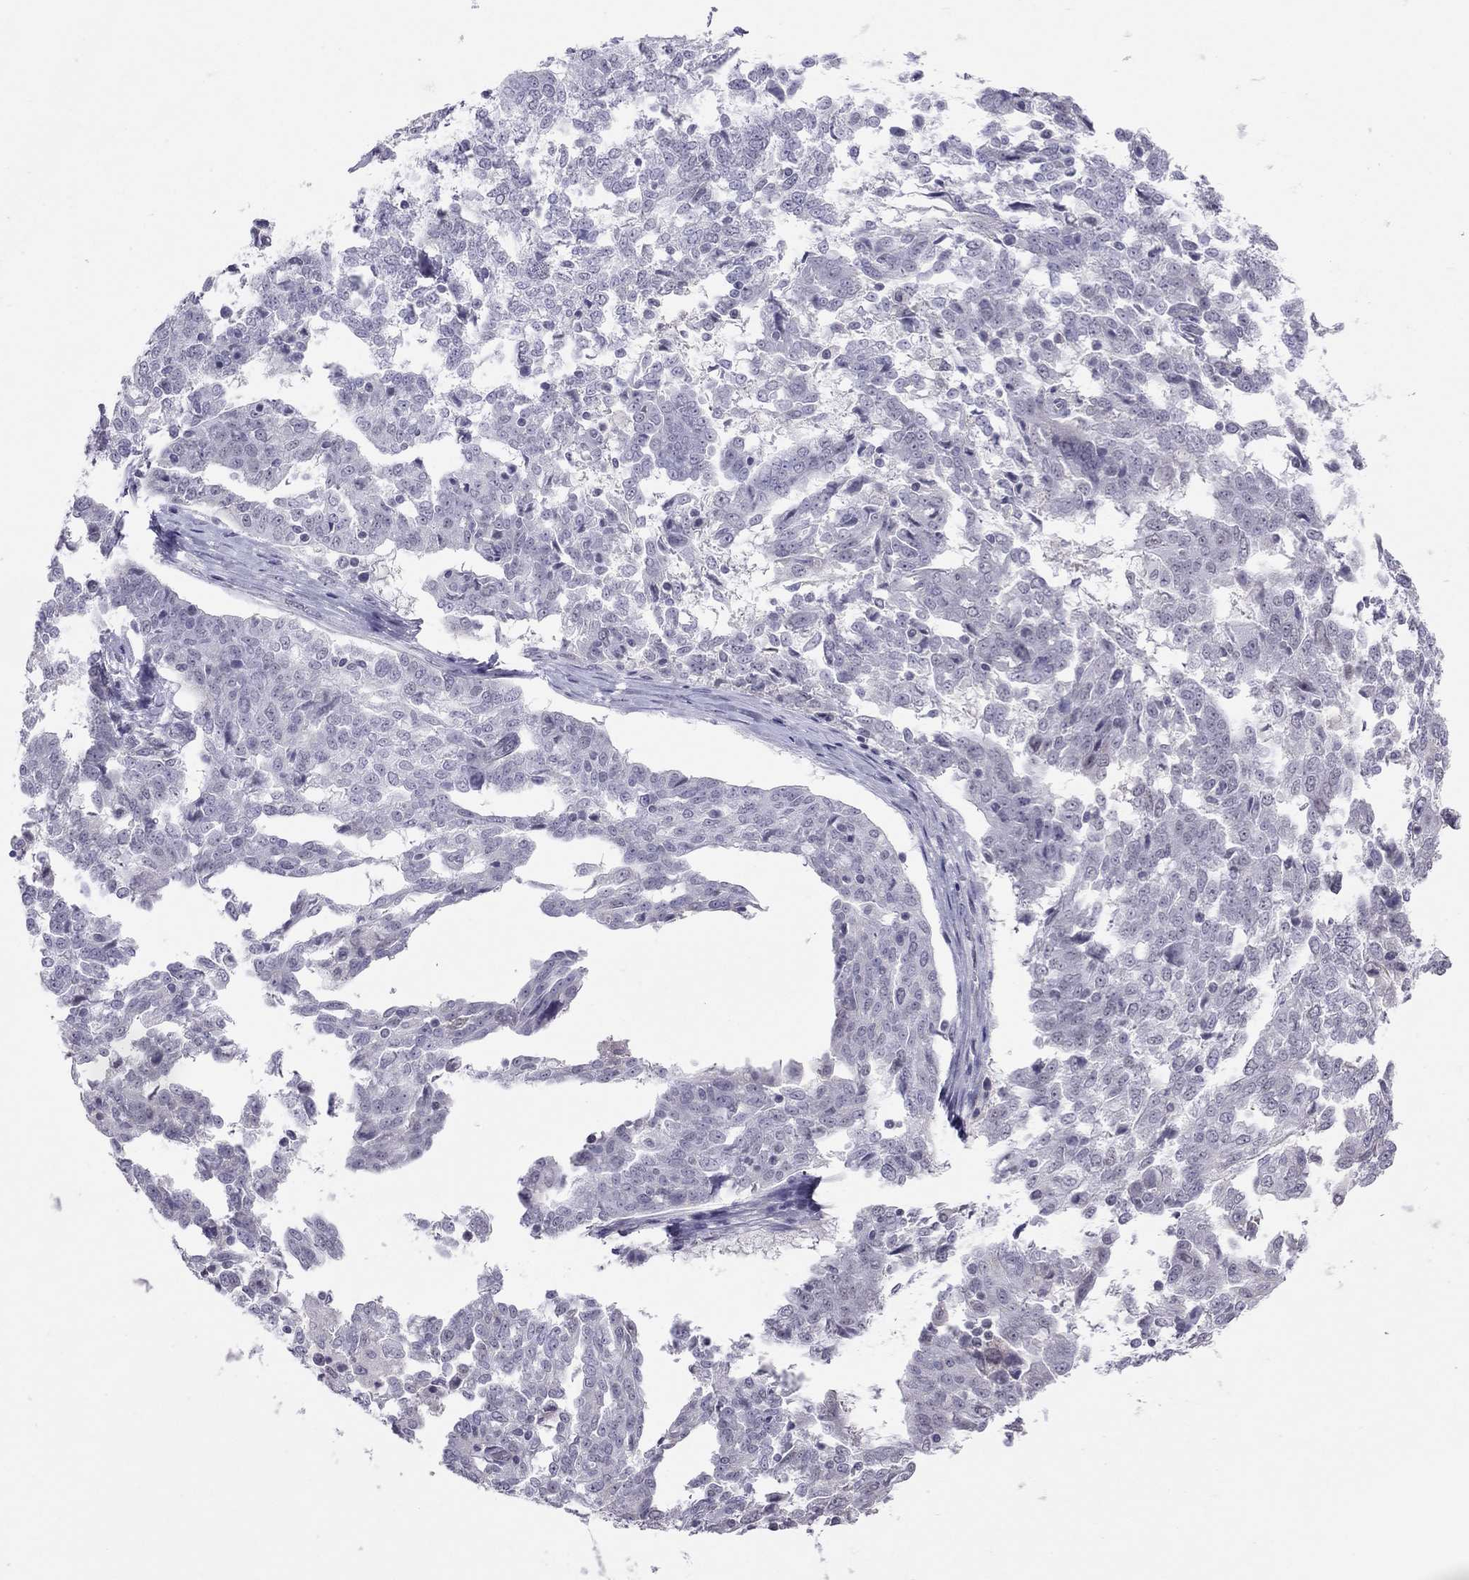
{"staining": {"intensity": "negative", "quantity": "none", "location": "none"}, "tissue": "ovarian cancer", "cell_type": "Tumor cells", "image_type": "cancer", "snomed": [{"axis": "morphology", "description": "Cystadenocarcinoma, serous, NOS"}, {"axis": "topography", "description": "Ovary"}], "caption": "A high-resolution micrograph shows IHC staining of ovarian cancer (serous cystadenocarcinoma), which demonstrates no significant staining in tumor cells.", "gene": "JHY", "patient": {"sex": "female", "age": 67}}